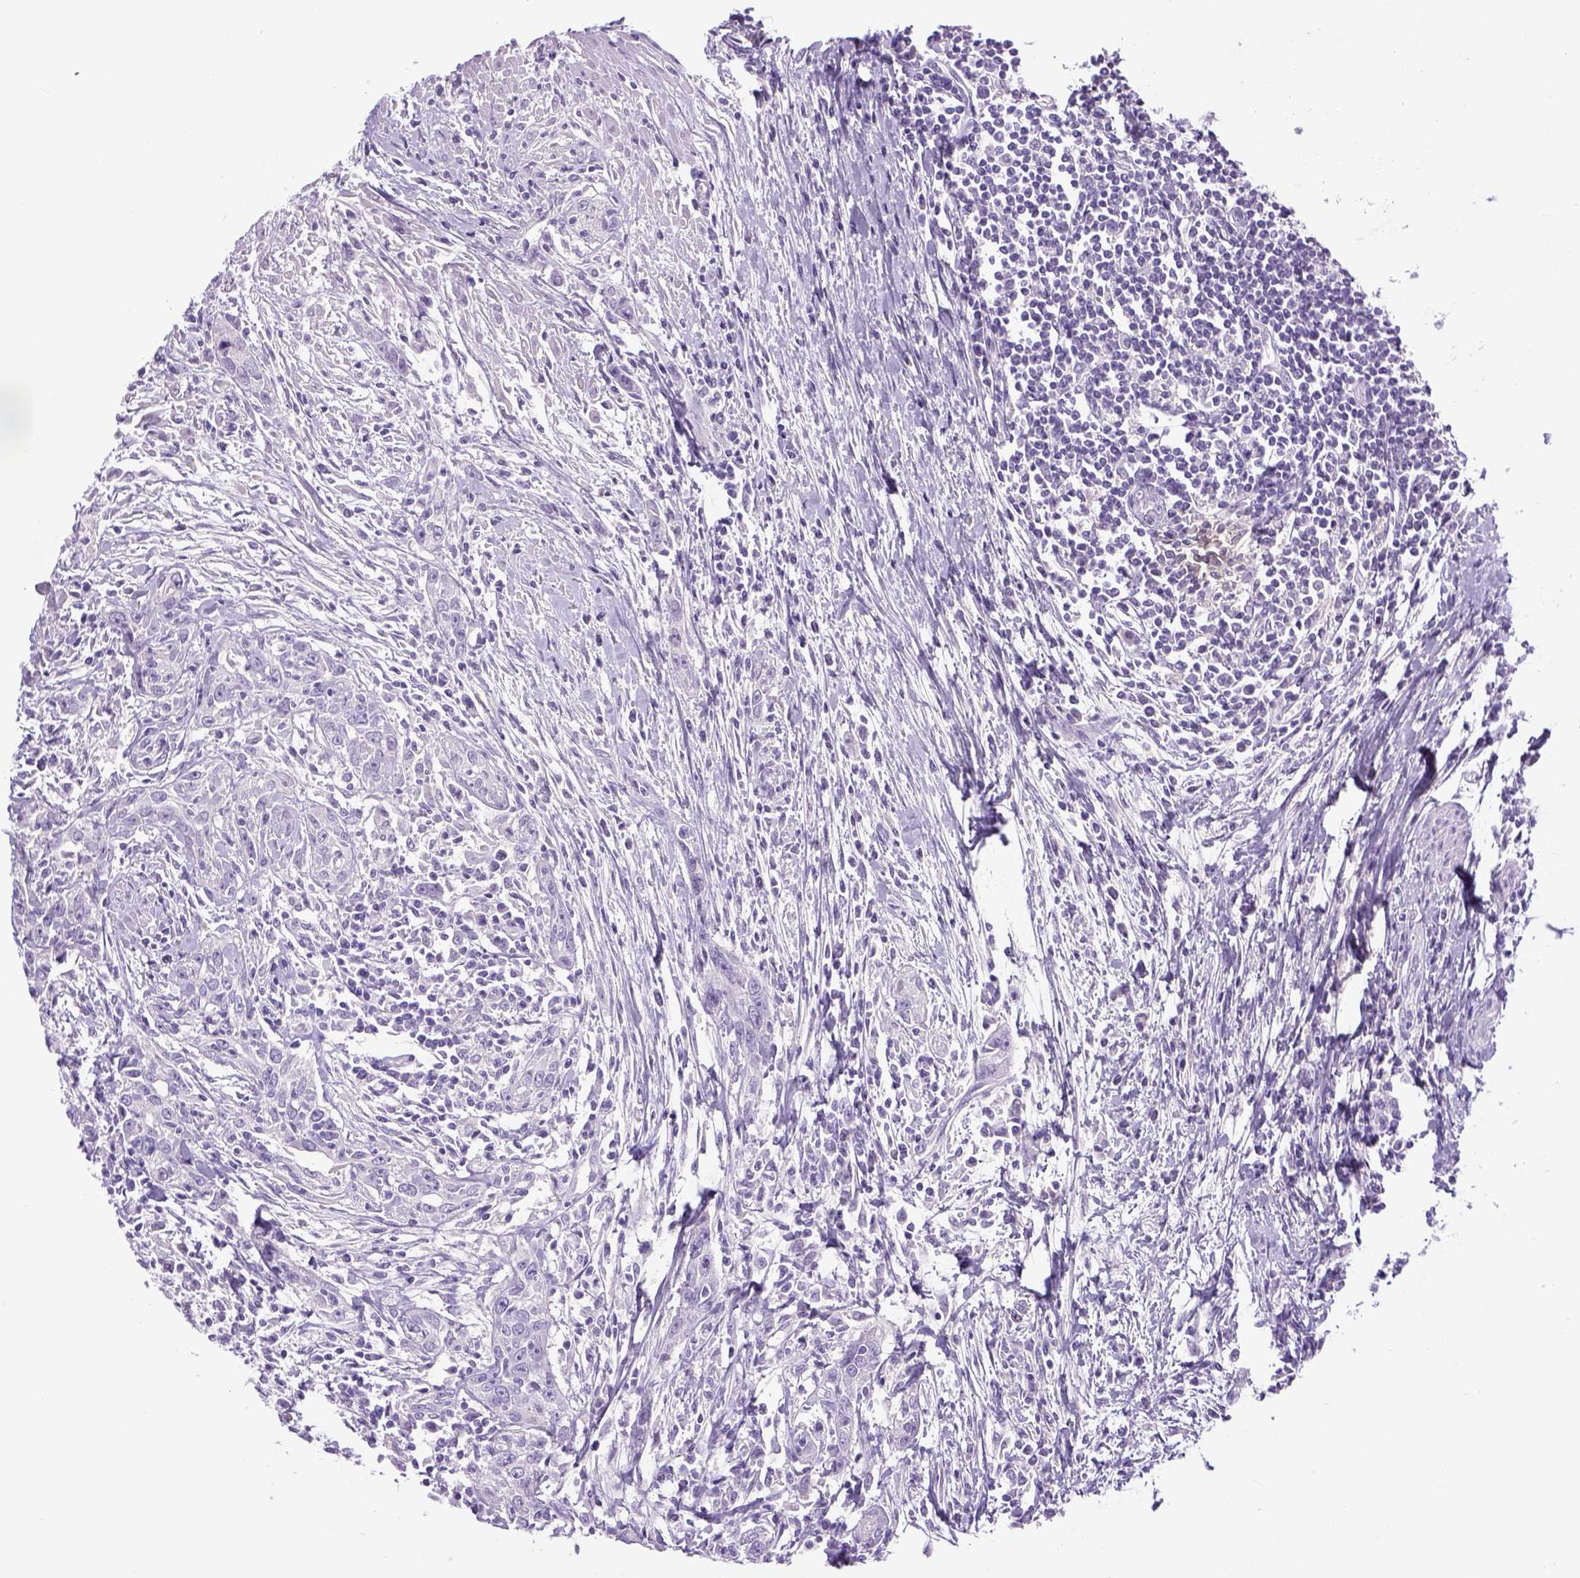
{"staining": {"intensity": "negative", "quantity": "none", "location": "none"}, "tissue": "urothelial cancer", "cell_type": "Tumor cells", "image_type": "cancer", "snomed": [{"axis": "morphology", "description": "Urothelial carcinoma, High grade"}, {"axis": "topography", "description": "Urinary bladder"}], "caption": "The immunohistochemistry (IHC) histopathology image has no significant expression in tumor cells of high-grade urothelial carcinoma tissue. Brightfield microscopy of immunohistochemistry (IHC) stained with DAB (3,3'-diaminobenzidine) (brown) and hematoxylin (blue), captured at high magnification.", "gene": "DBH", "patient": {"sex": "male", "age": 83}}